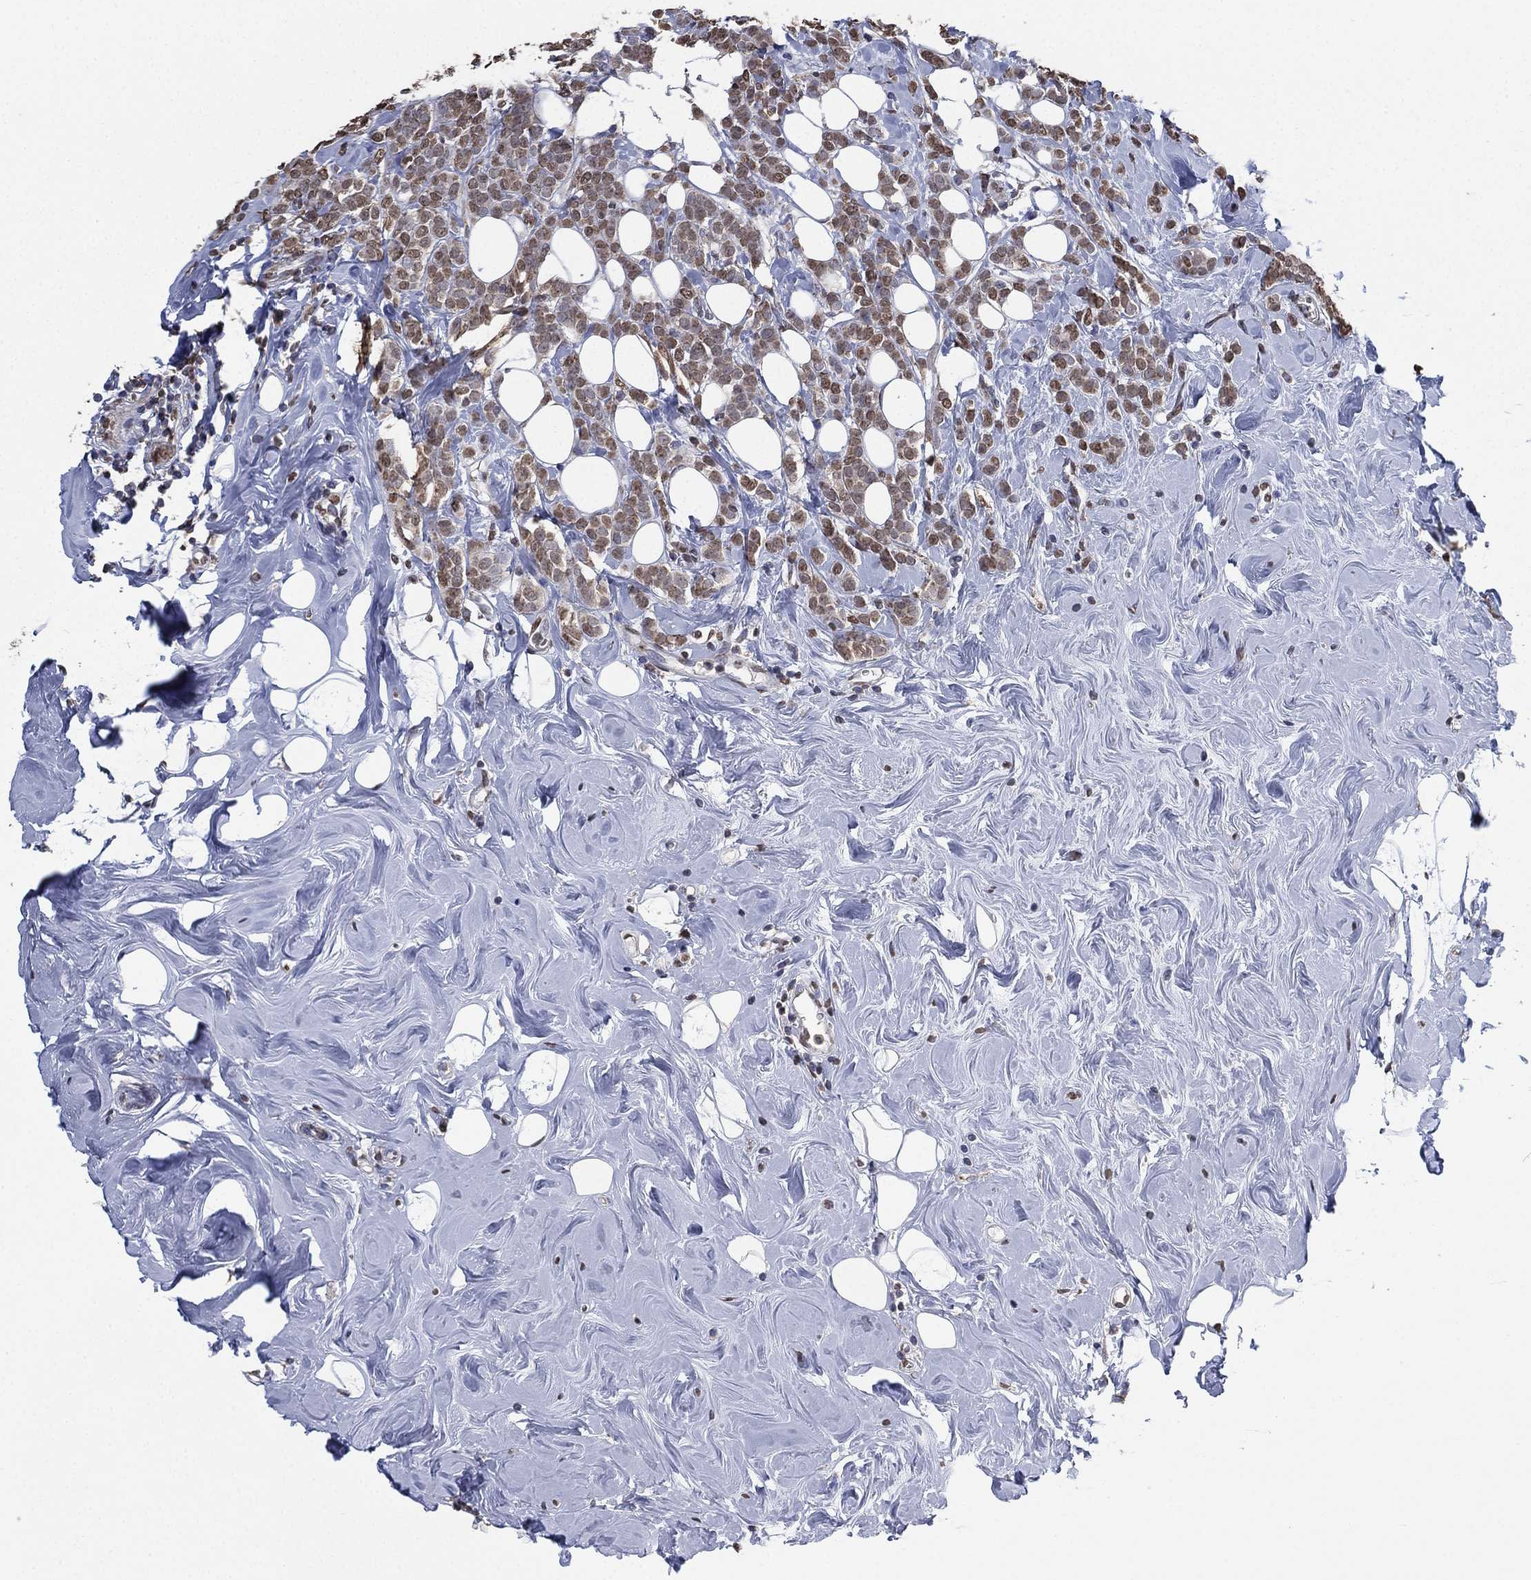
{"staining": {"intensity": "moderate", "quantity": ">75%", "location": "nuclear"}, "tissue": "breast cancer", "cell_type": "Tumor cells", "image_type": "cancer", "snomed": [{"axis": "morphology", "description": "Lobular carcinoma"}, {"axis": "topography", "description": "Breast"}], "caption": "Lobular carcinoma (breast) tissue displays moderate nuclear positivity in about >75% of tumor cells", "gene": "ALDH7A1", "patient": {"sex": "female", "age": 49}}